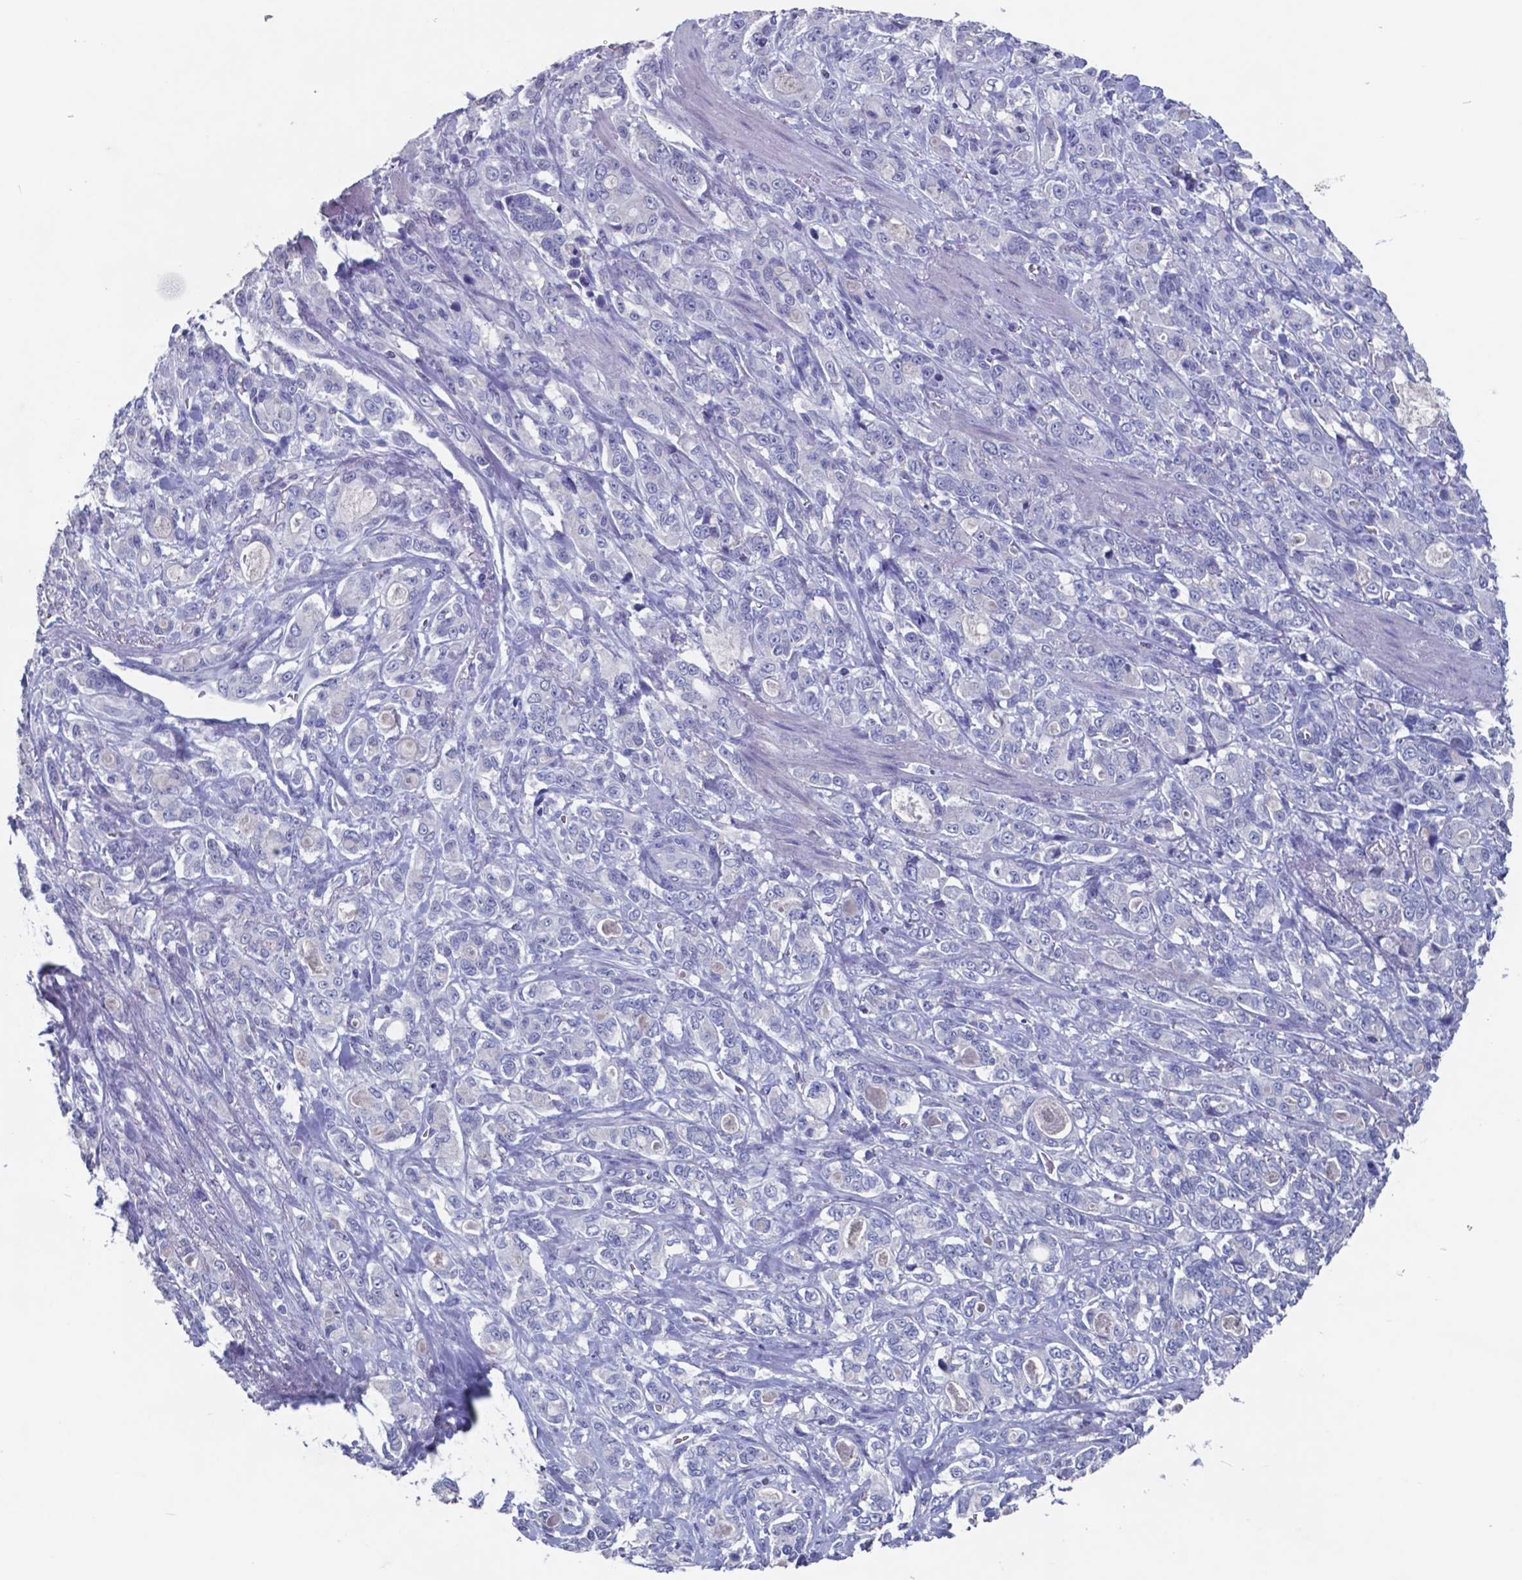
{"staining": {"intensity": "negative", "quantity": "none", "location": "none"}, "tissue": "stomach cancer", "cell_type": "Tumor cells", "image_type": "cancer", "snomed": [{"axis": "morphology", "description": "Adenocarcinoma, NOS"}, {"axis": "topography", "description": "Stomach"}], "caption": "Human stomach cancer (adenocarcinoma) stained for a protein using immunohistochemistry (IHC) displays no staining in tumor cells.", "gene": "TTR", "patient": {"sex": "male", "age": 63}}